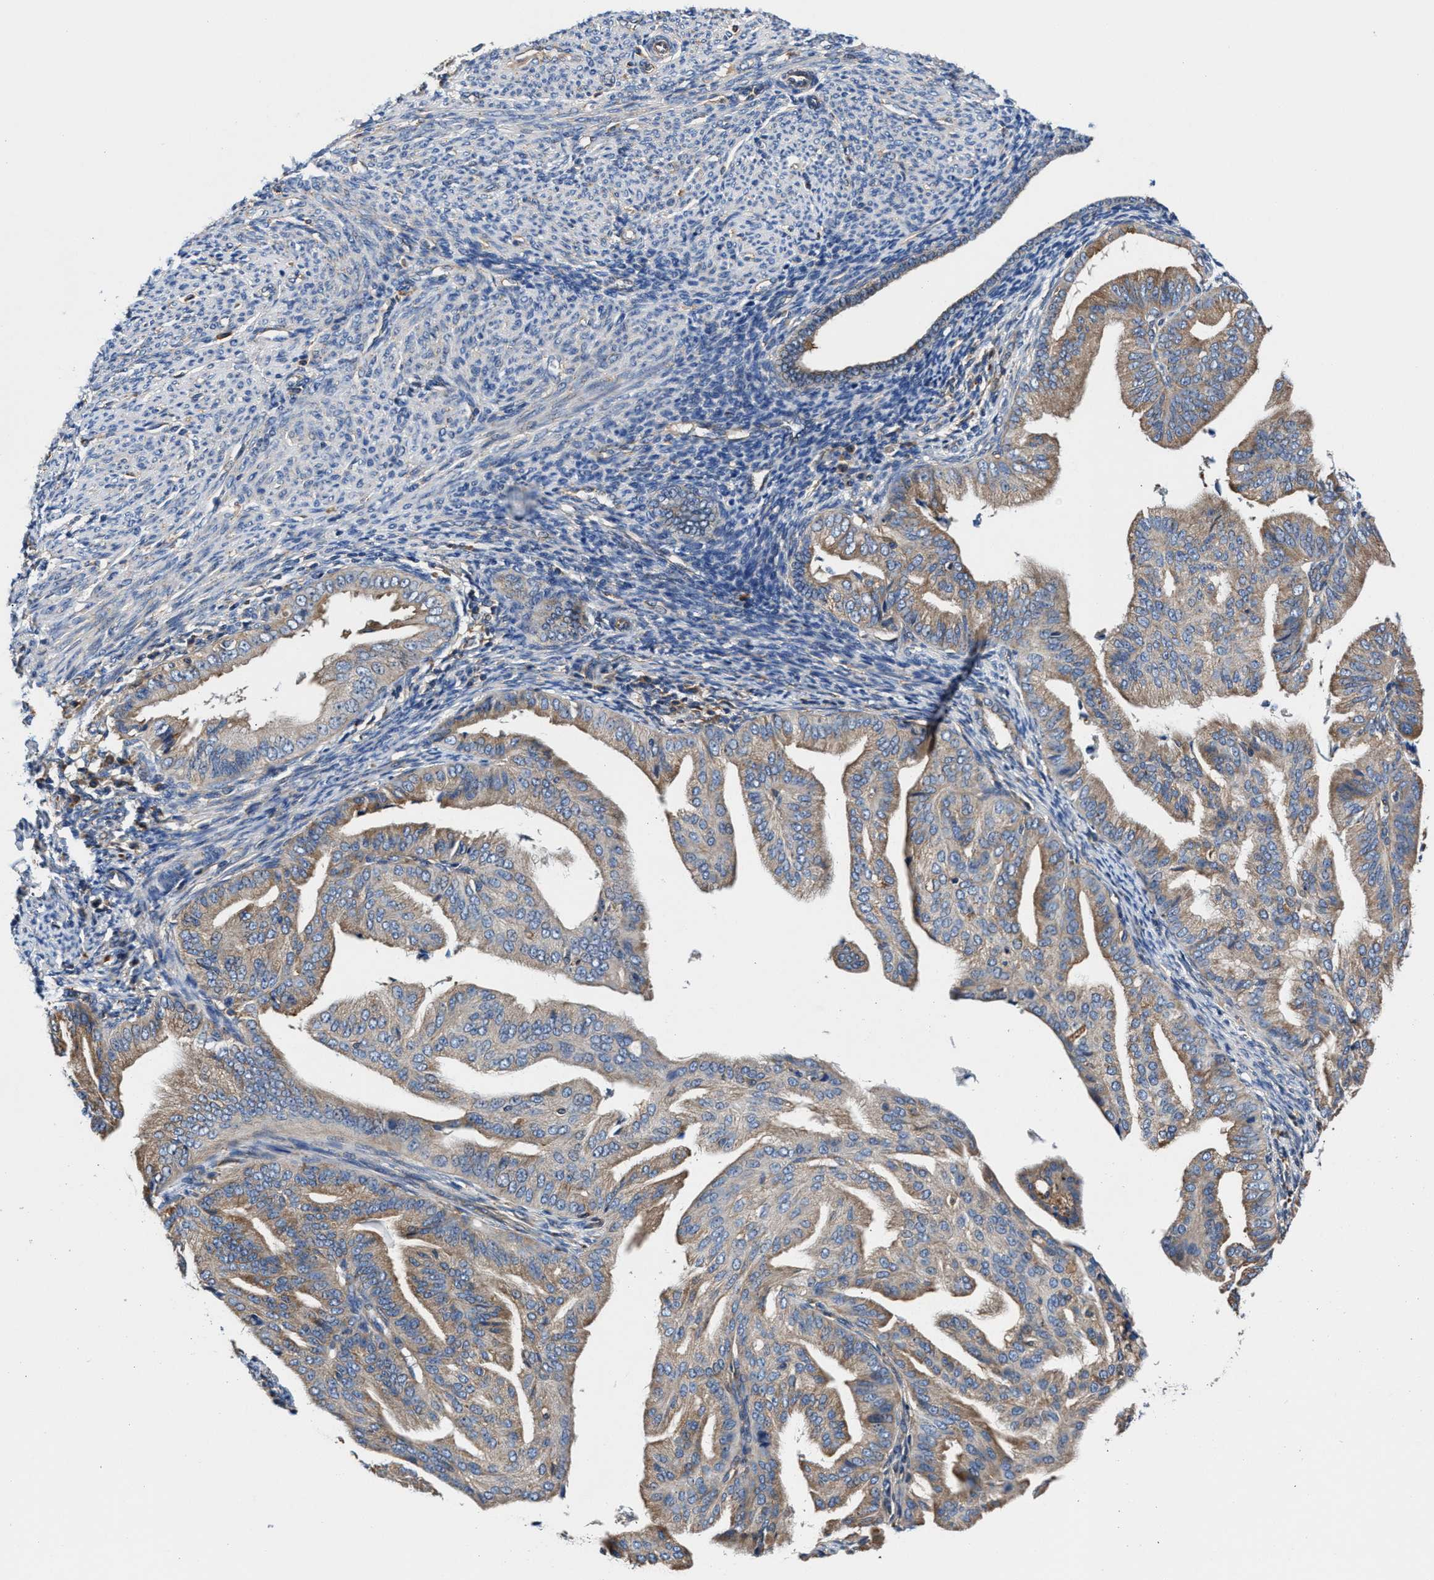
{"staining": {"intensity": "weak", "quantity": ">75%", "location": "cytoplasmic/membranous"}, "tissue": "endometrial cancer", "cell_type": "Tumor cells", "image_type": "cancer", "snomed": [{"axis": "morphology", "description": "Adenocarcinoma, NOS"}, {"axis": "topography", "description": "Endometrium"}], "caption": "There is low levels of weak cytoplasmic/membranous expression in tumor cells of endometrial adenocarcinoma, as demonstrated by immunohistochemical staining (brown color).", "gene": "PPP1R9B", "patient": {"sex": "female", "age": 58}}